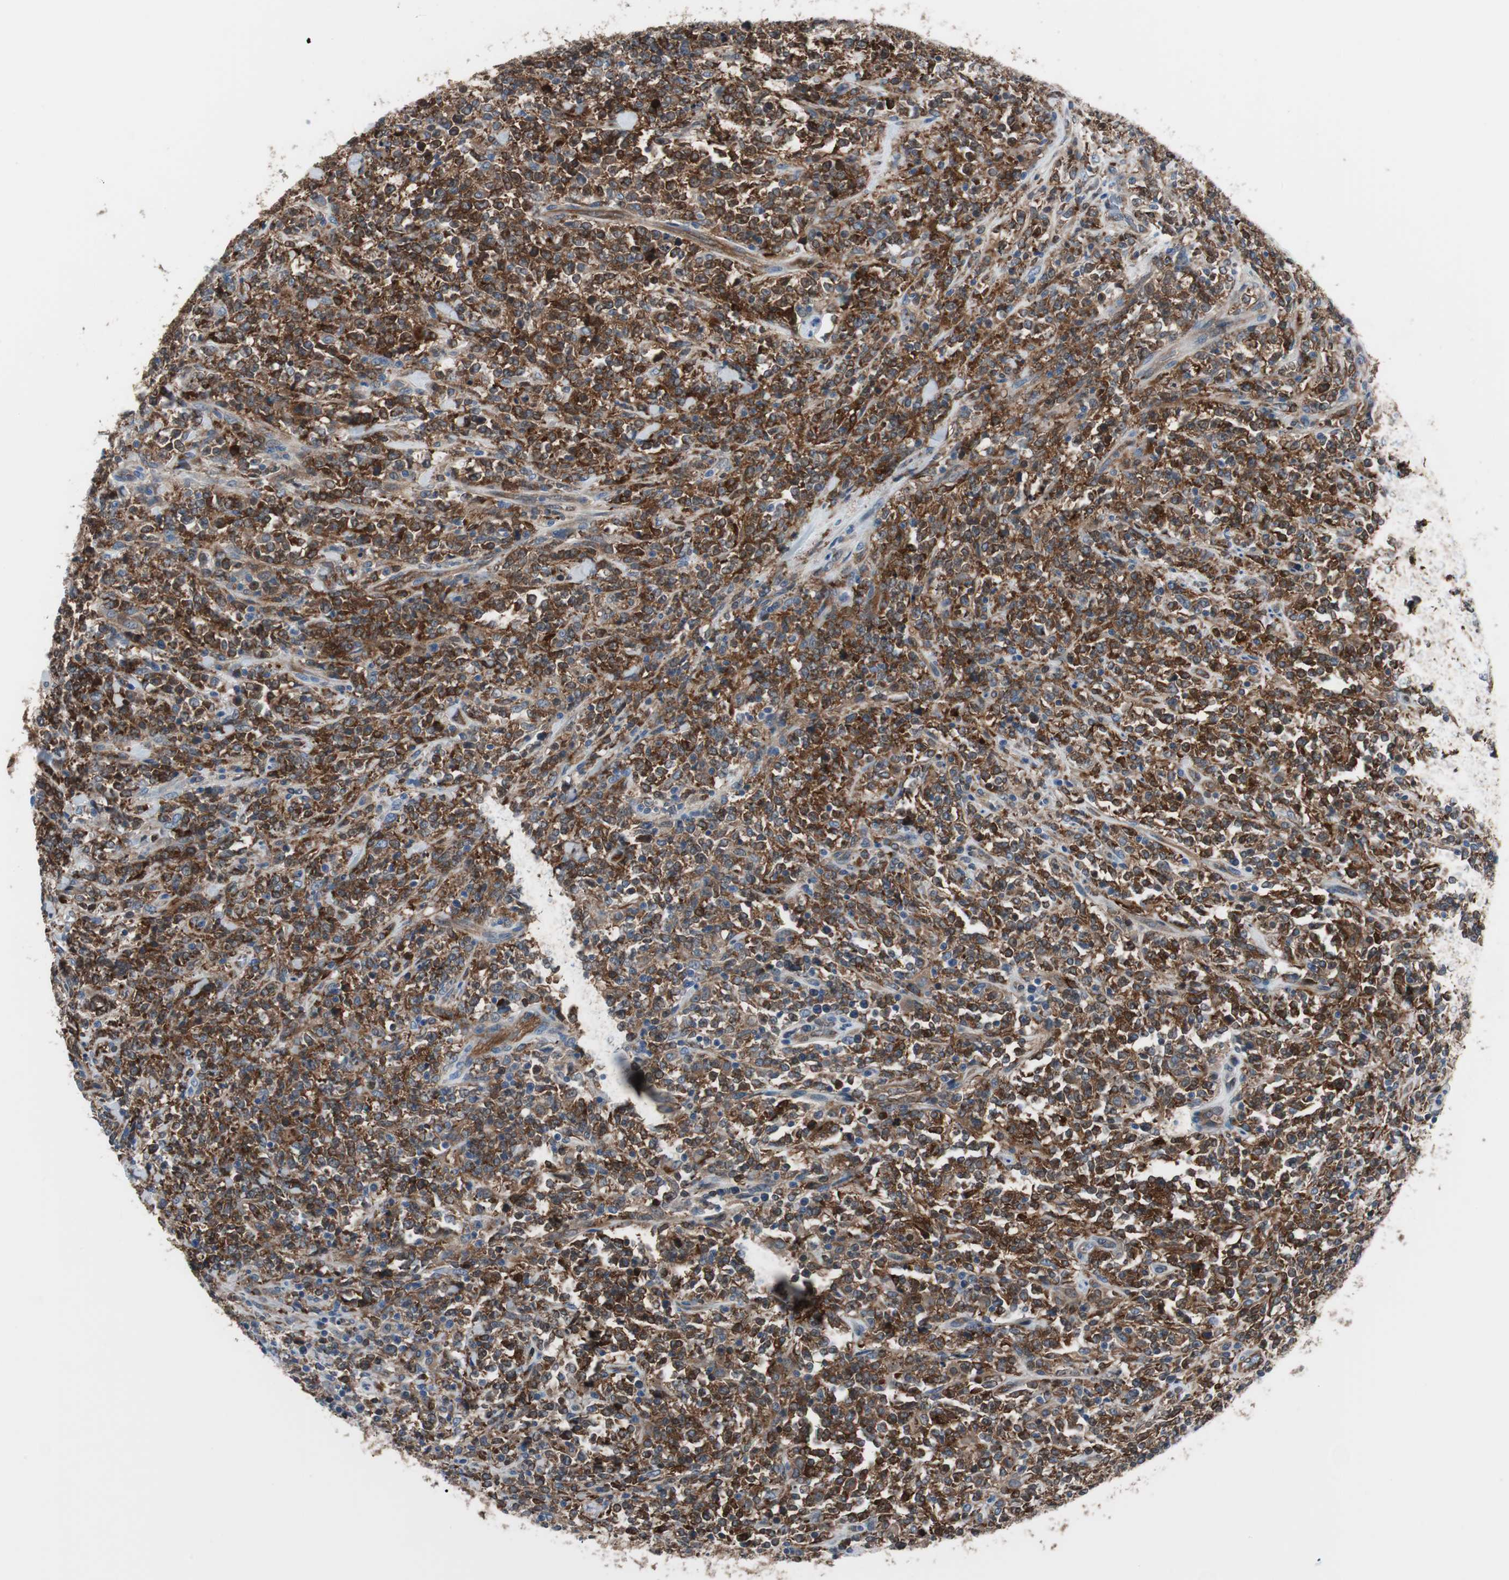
{"staining": {"intensity": "strong", "quantity": ">75%", "location": "cytoplasmic/membranous"}, "tissue": "lymphoma", "cell_type": "Tumor cells", "image_type": "cancer", "snomed": [{"axis": "morphology", "description": "Malignant lymphoma, non-Hodgkin's type, High grade"}, {"axis": "topography", "description": "Soft tissue"}], "caption": "A brown stain shows strong cytoplasmic/membranous positivity of a protein in human lymphoma tumor cells. (brown staining indicates protein expression, while blue staining denotes nuclei).", "gene": "SWAP70", "patient": {"sex": "male", "age": 18}}